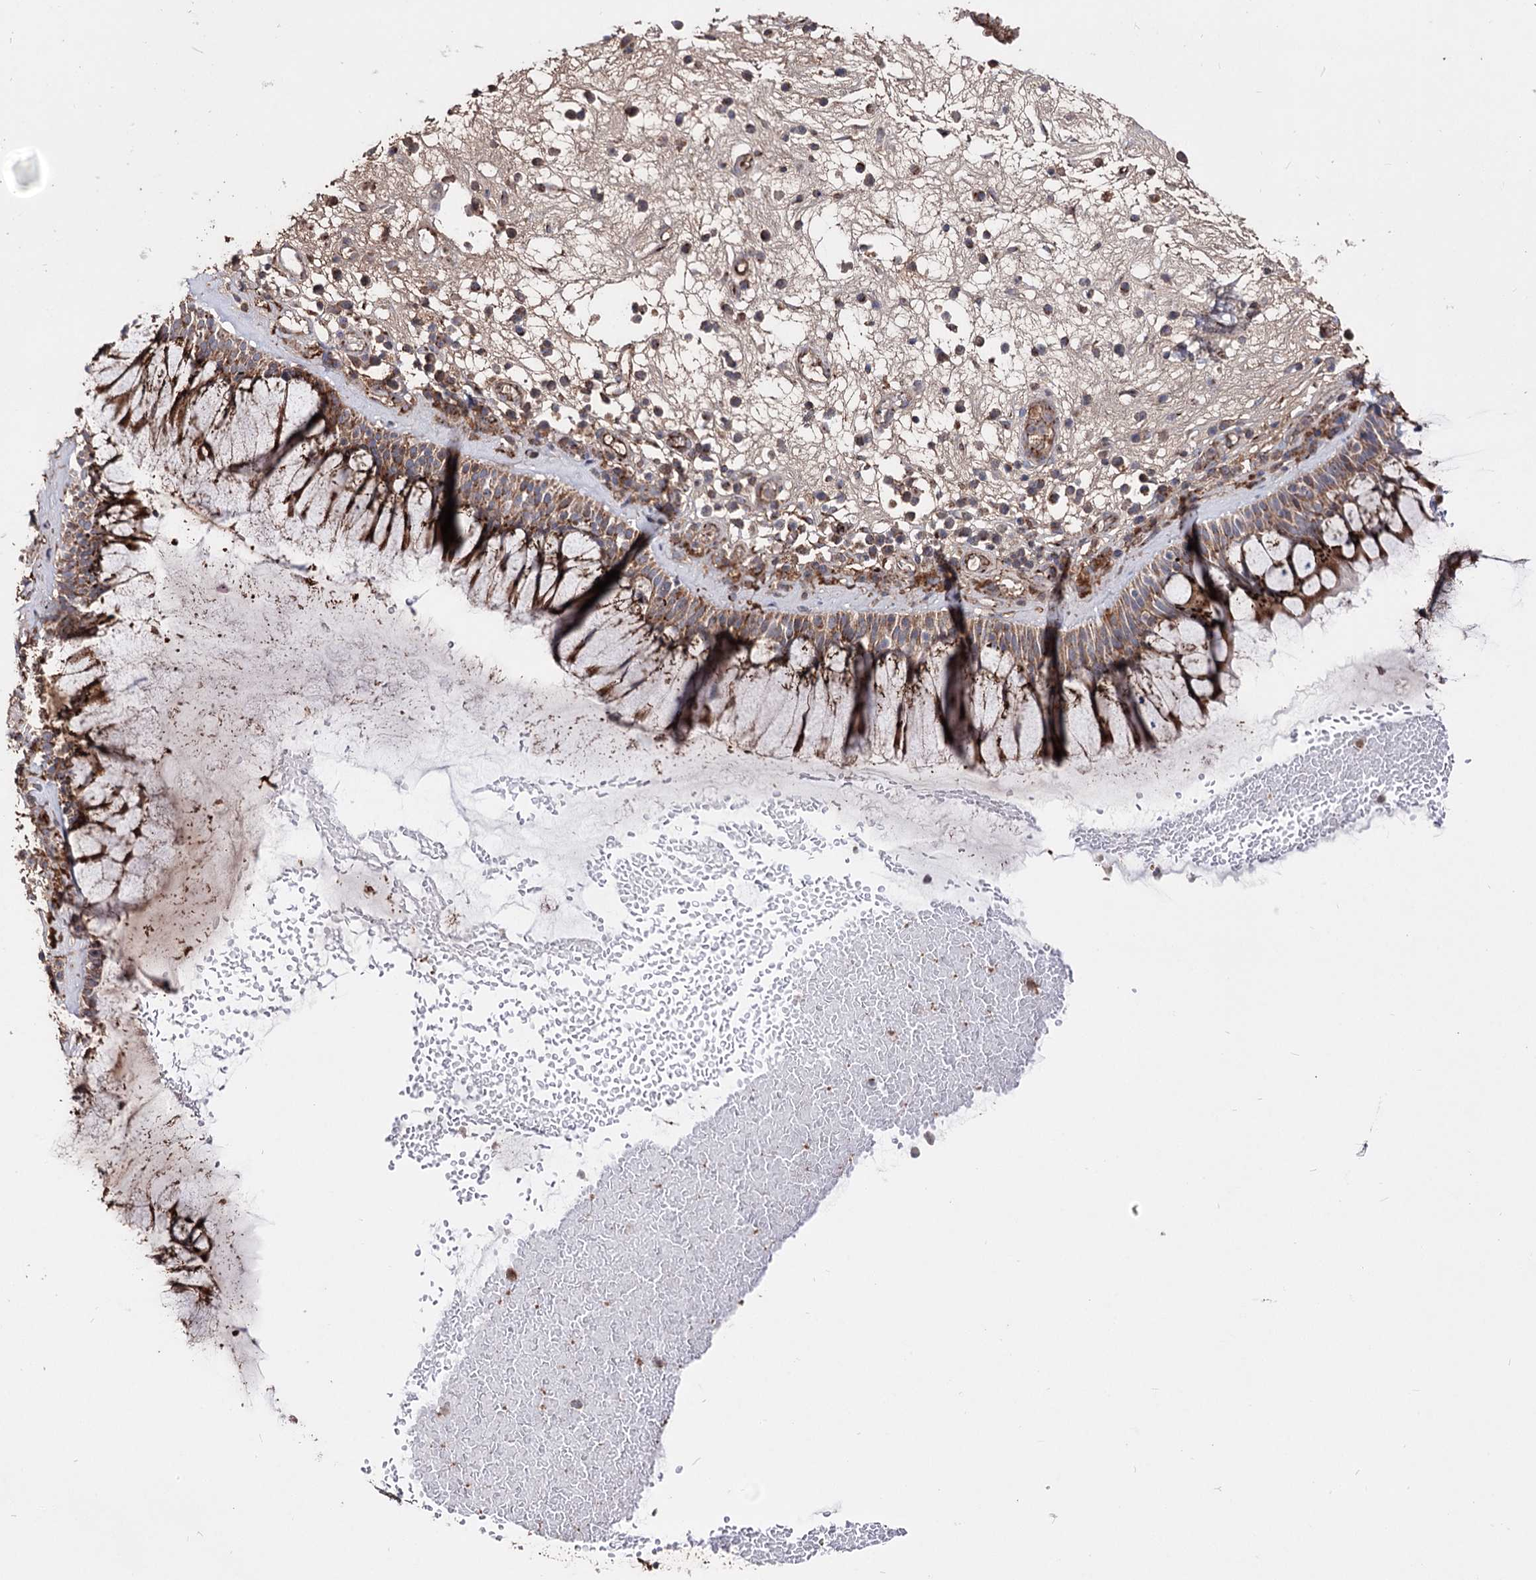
{"staining": {"intensity": "strong", "quantity": ">75%", "location": "cytoplasmic/membranous"}, "tissue": "nasopharynx", "cell_type": "Respiratory epithelial cells", "image_type": "normal", "snomed": [{"axis": "morphology", "description": "Normal tissue, NOS"}, {"axis": "morphology", "description": "Inflammation, NOS"}, {"axis": "topography", "description": "Nasopharynx"}], "caption": "This is a photomicrograph of immunohistochemistry (IHC) staining of normal nasopharynx, which shows strong expression in the cytoplasmic/membranous of respiratory epithelial cells.", "gene": "ARHGAP20", "patient": {"sex": "male", "age": 70}}